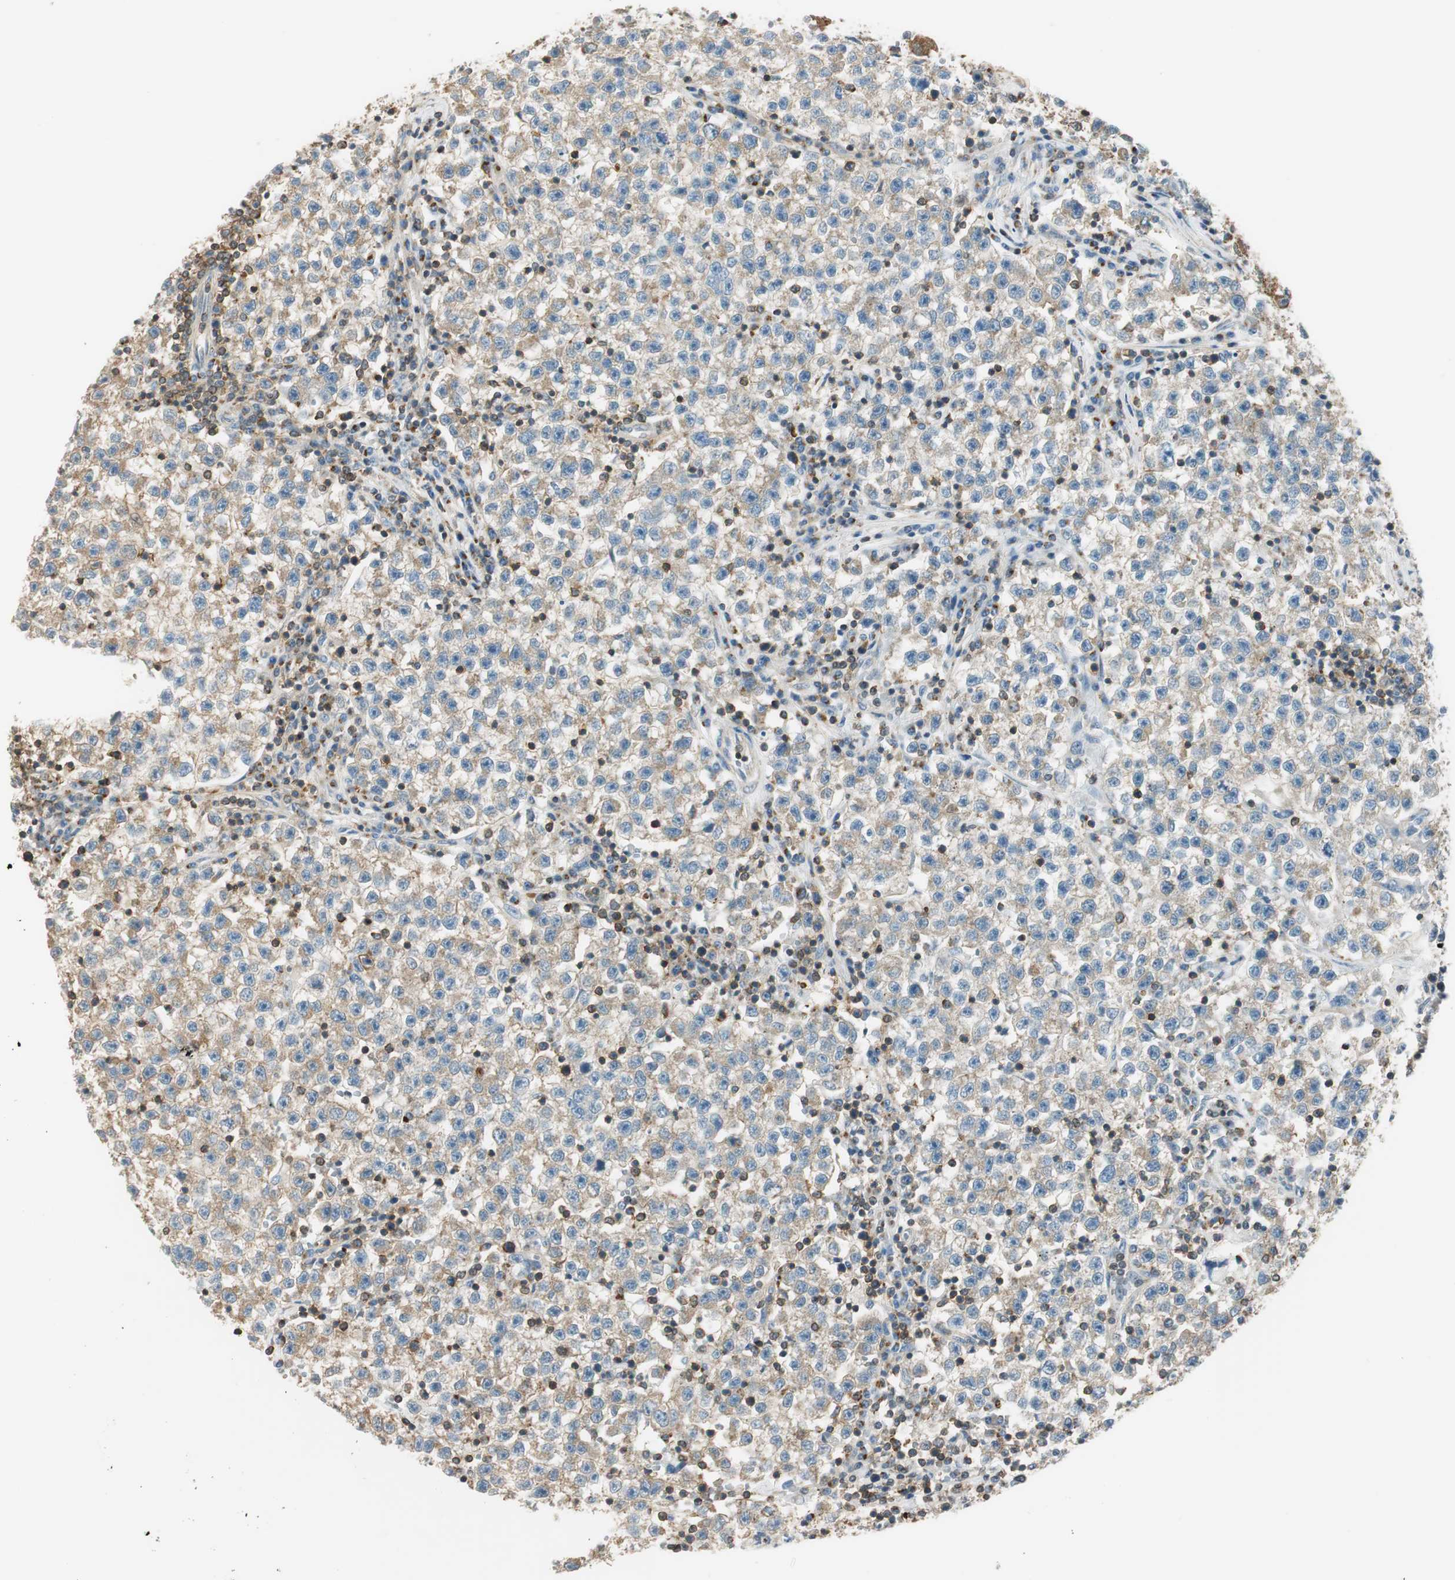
{"staining": {"intensity": "weak", "quantity": ">75%", "location": "cytoplasmic/membranous"}, "tissue": "testis cancer", "cell_type": "Tumor cells", "image_type": "cancer", "snomed": [{"axis": "morphology", "description": "Seminoma, NOS"}, {"axis": "topography", "description": "Testis"}], "caption": "Immunohistochemical staining of seminoma (testis) displays low levels of weak cytoplasmic/membranous protein staining in approximately >75% of tumor cells.", "gene": "PI4K2B", "patient": {"sex": "male", "age": 22}}